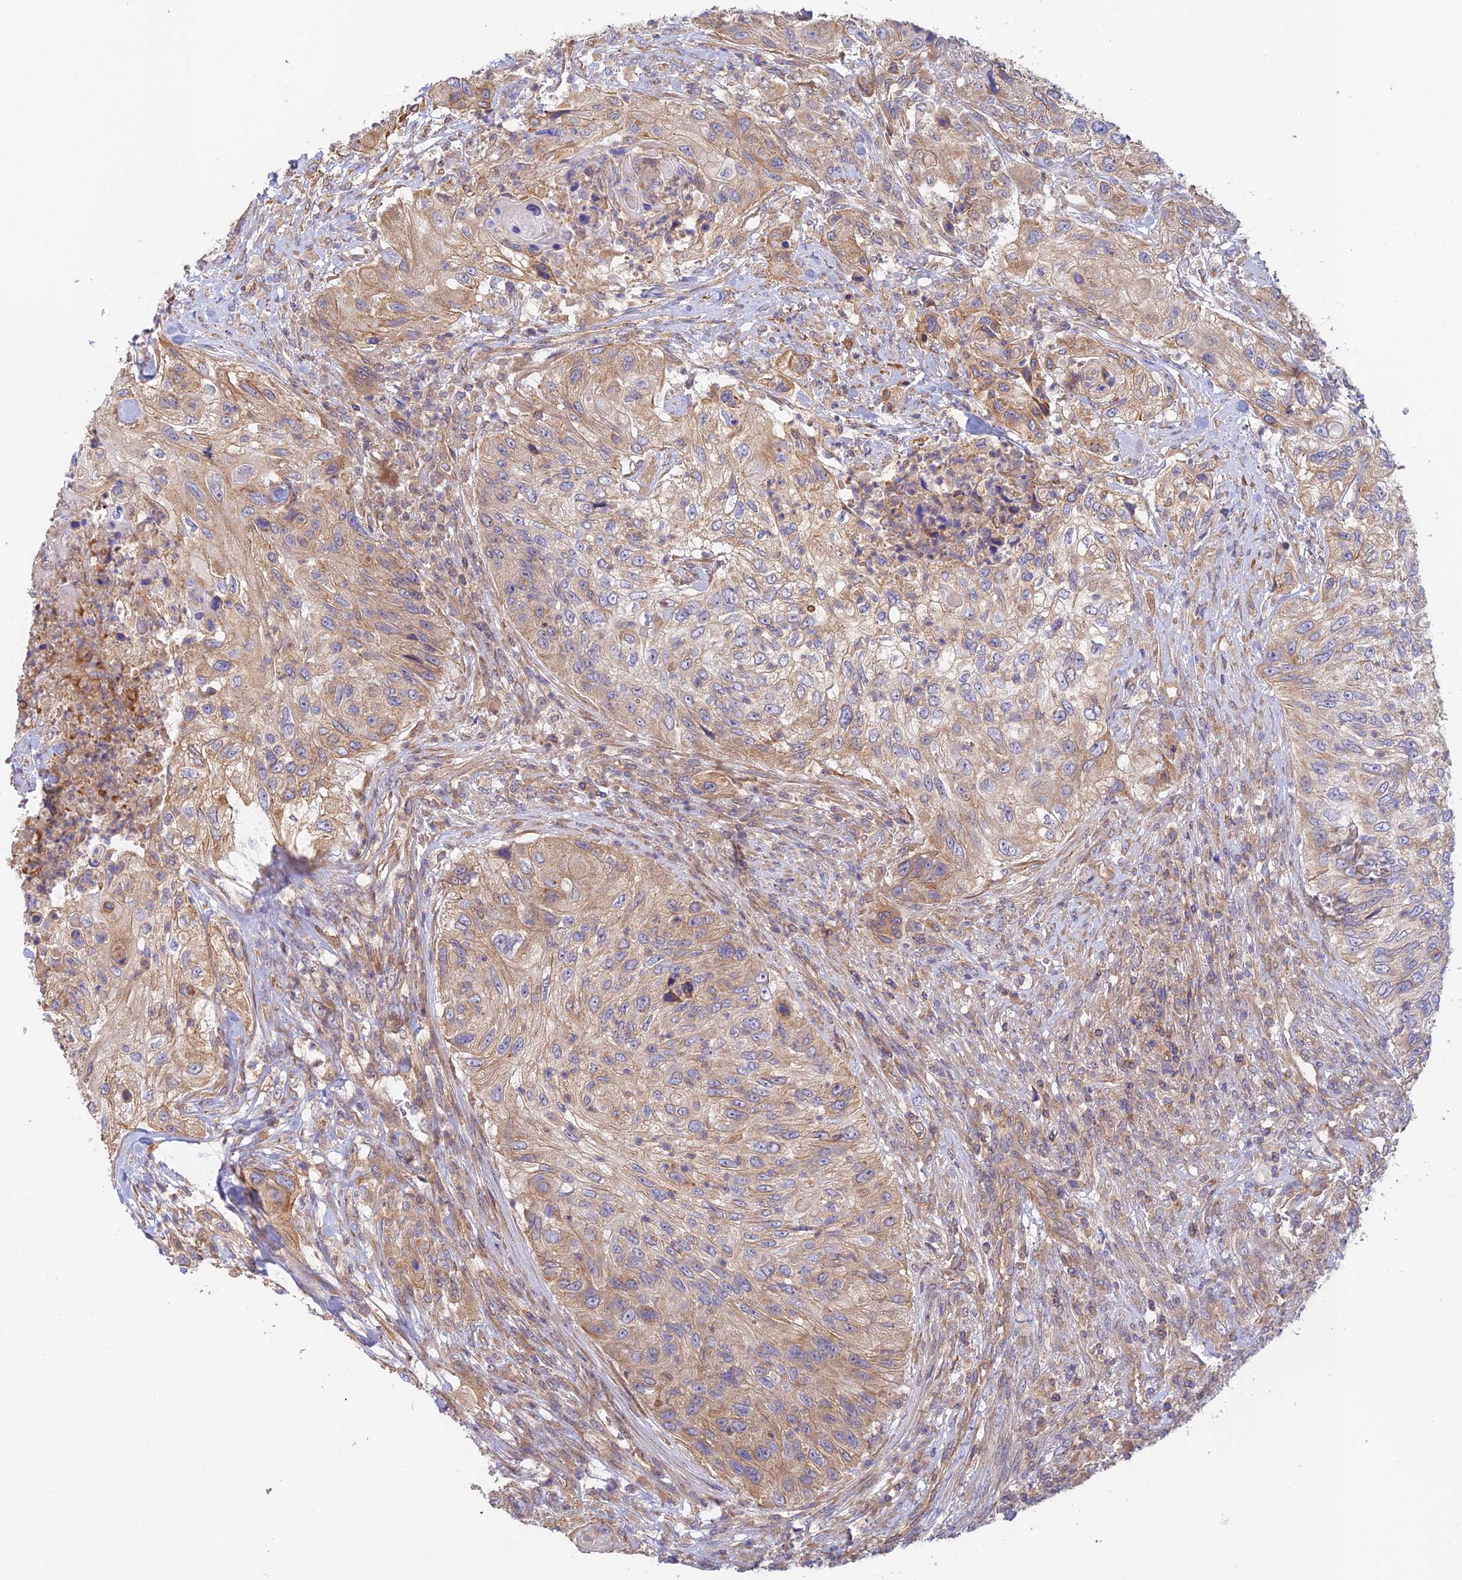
{"staining": {"intensity": "weak", "quantity": "25%-75%", "location": "cytoplasmic/membranous"}, "tissue": "urothelial cancer", "cell_type": "Tumor cells", "image_type": "cancer", "snomed": [{"axis": "morphology", "description": "Urothelial carcinoma, High grade"}, {"axis": "topography", "description": "Urinary bladder"}], "caption": "Protein analysis of high-grade urothelial carcinoma tissue reveals weak cytoplasmic/membranous staining in about 25%-75% of tumor cells. (IHC, brightfield microscopy, high magnification).", "gene": "MYO9A", "patient": {"sex": "female", "age": 60}}